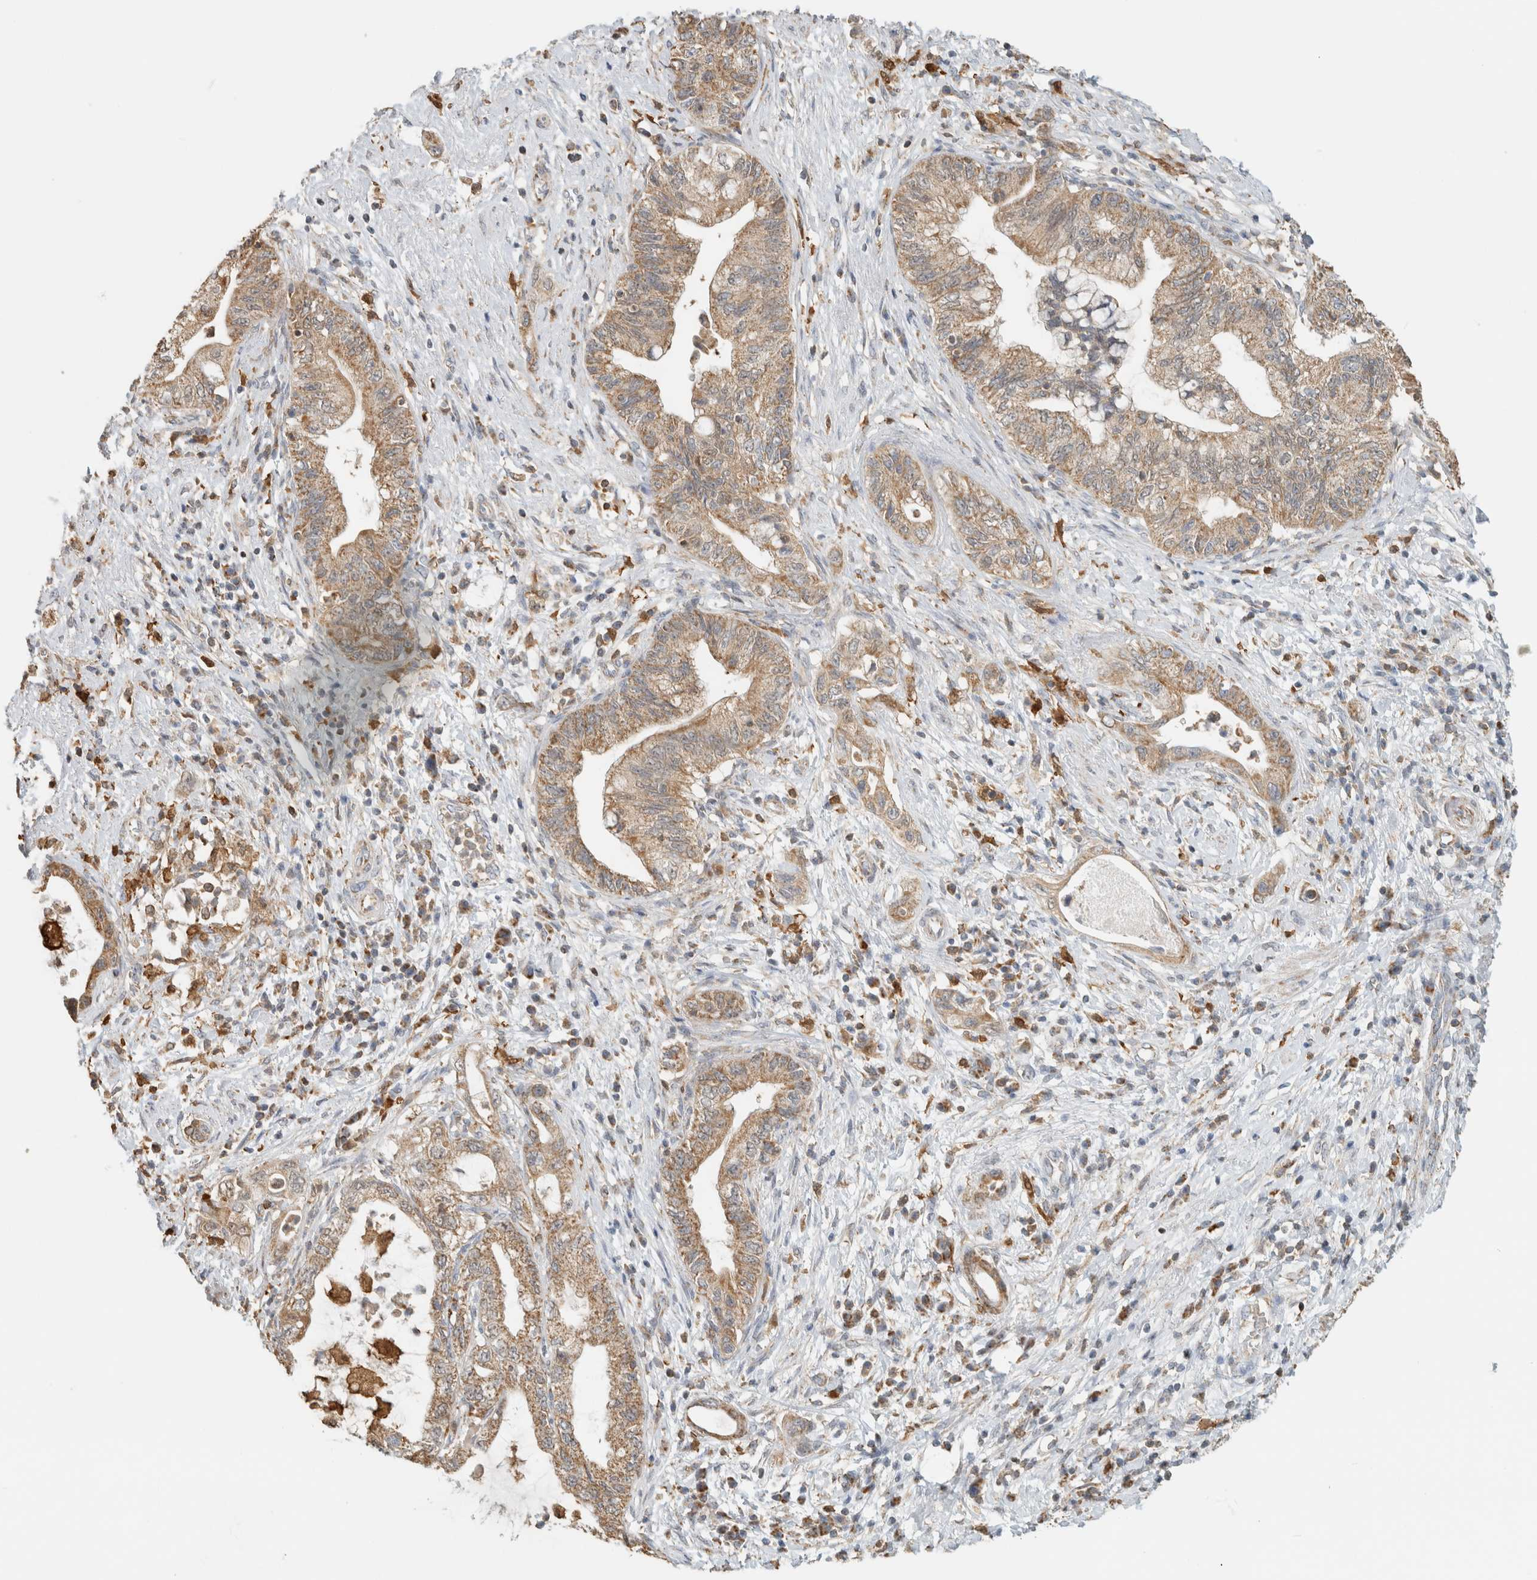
{"staining": {"intensity": "moderate", "quantity": ">75%", "location": "cytoplasmic/membranous"}, "tissue": "pancreatic cancer", "cell_type": "Tumor cells", "image_type": "cancer", "snomed": [{"axis": "morphology", "description": "Adenocarcinoma, NOS"}, {"axis": "topography", "description": "Pancreas"}], "caption": "The image shows immunohistochemical staining of pancreatic cancer (adenocarcinoma). There is moderate cytoplasmic/membranous positivity is present in about >75% of tumor cells.", "gene": "CAPG", "patient": {"sex": "female", "age": 73}}